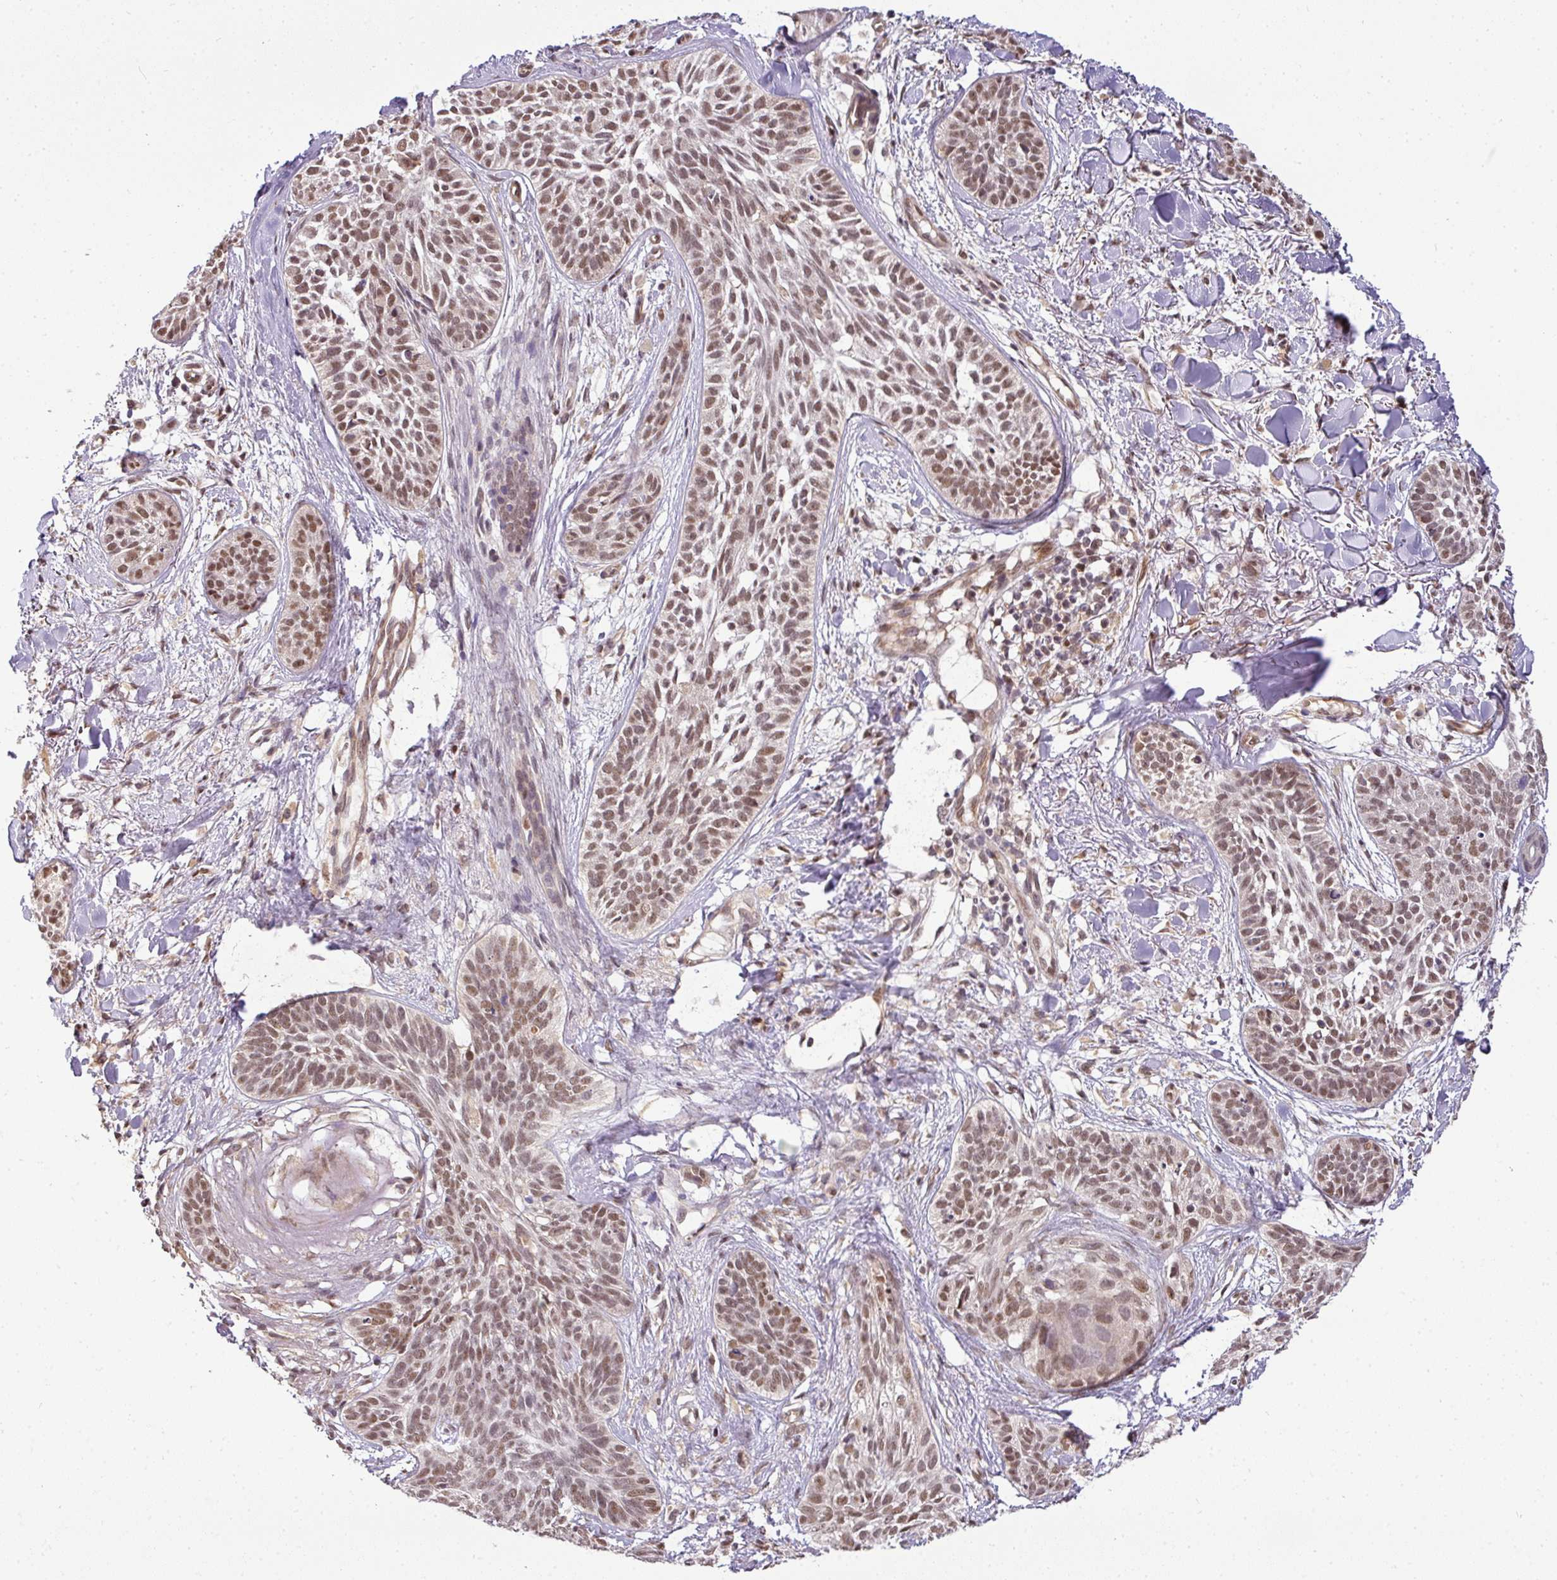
{"staining": {"intensity": "moderate", "quantity": ">75%", "location": "nuclear"}, "tissue": "skin cancer", "cell_type": "Tumor cells", "image_type": "cancer", "snomed": [{"axis": "morphology", "description": "Basal cell carcinoma"}, {"axis": "topography", "description": "Skin"}], "caption": "Skin cancer (basal cell carcinoma) tissue demonstrates moderate nuclear expression in about >75% of tumor cells, visualized by immunohistochemistry.", "gene": "C1orf226", "patient": {"sex": "male", "age": 52}}